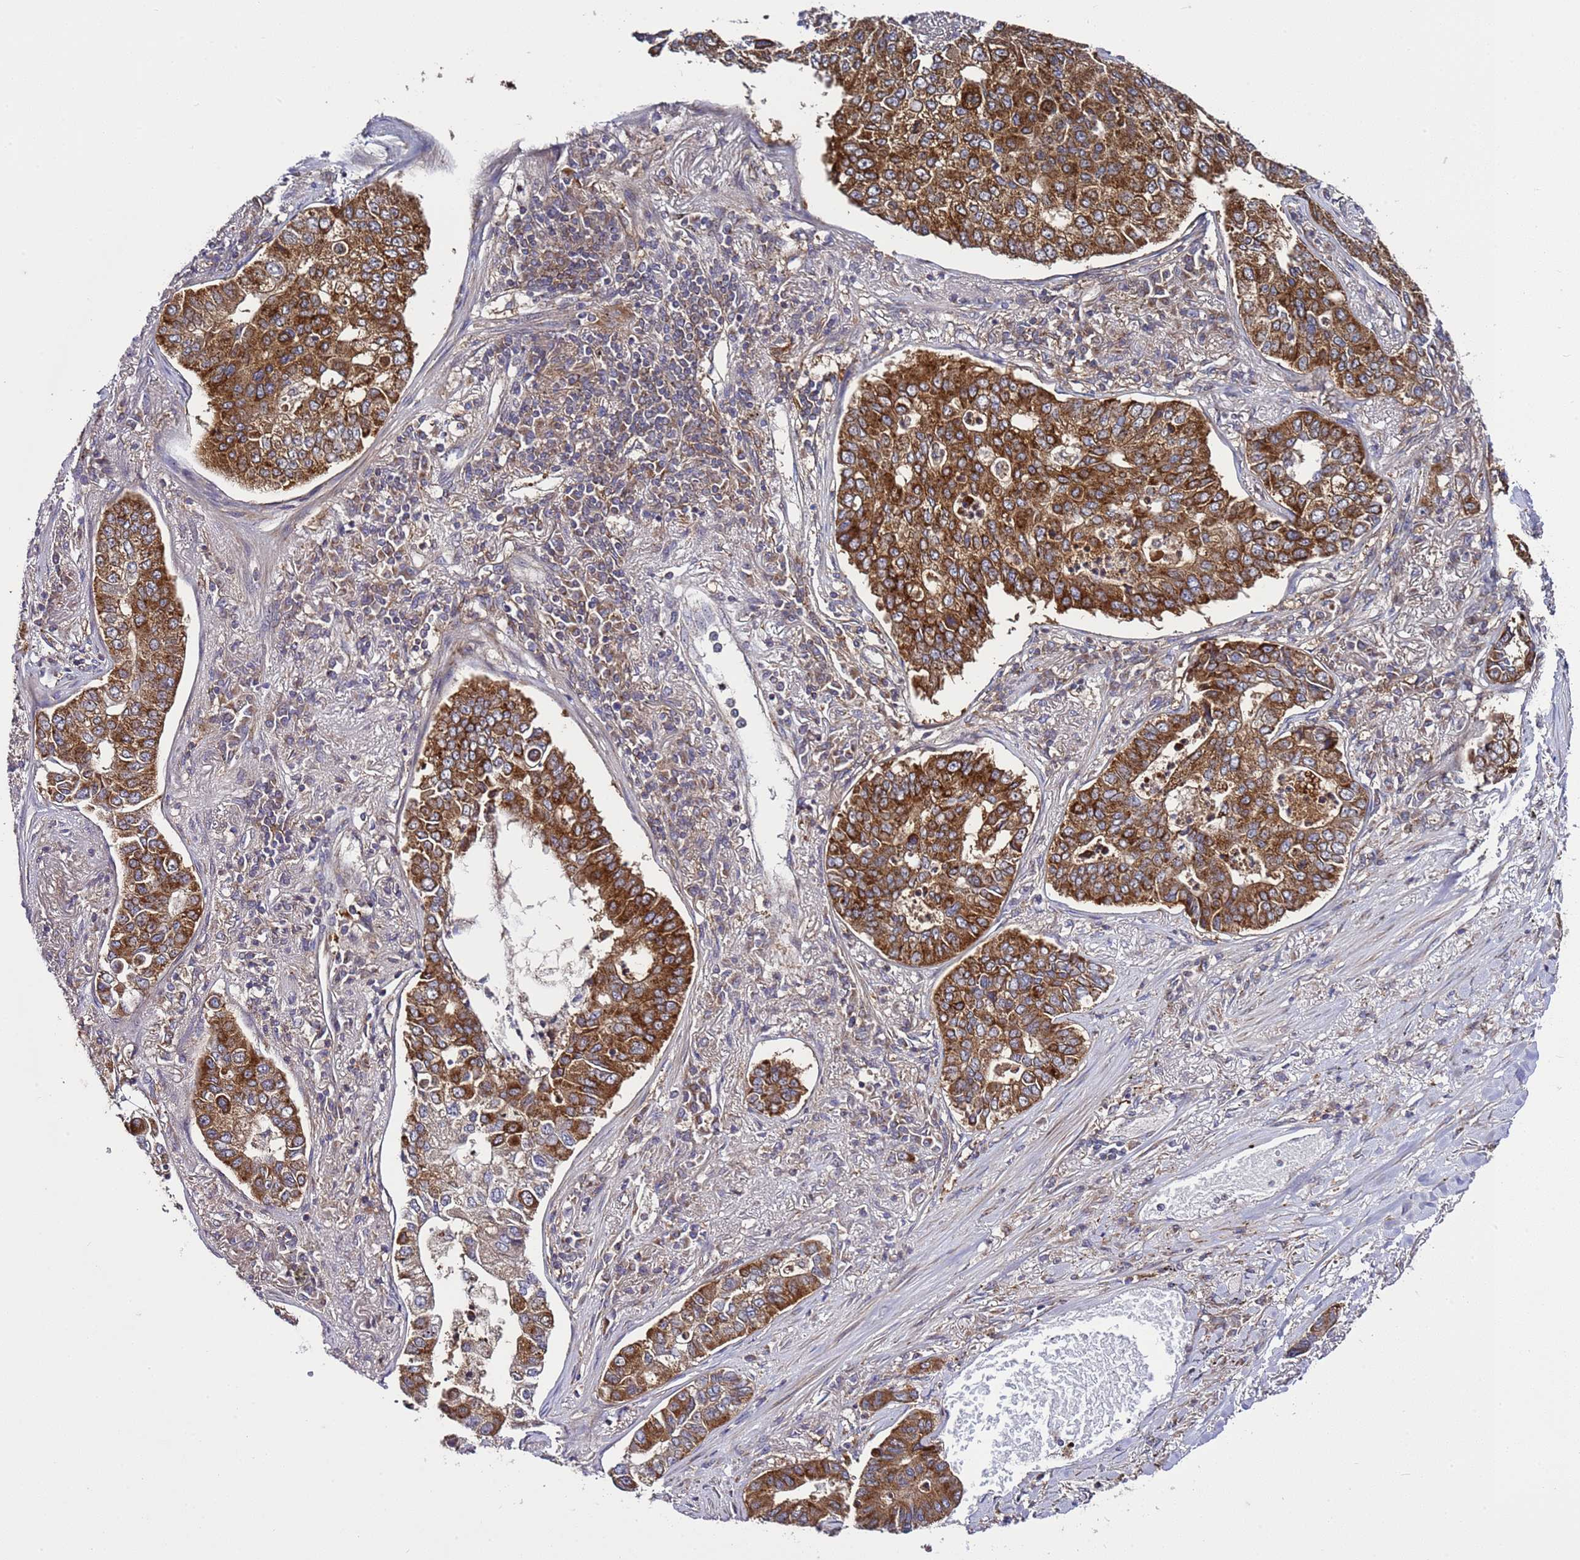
{"staining": {"intensity": "strong", "quantity": ">75%", "location": "cytoplasmic/membranous"}, "tissue": "lung cancer", "cell_type": "Tumor cells", "image_type": "cancer", "snomed": [{"axis": "morphology", "description": "Adenocarcinoma, NOS"}, {"axis": "topography", "description": "Lung"}], "caption": "A photomicrograph of human lung cancer (adenocarcinoma) stained for a protein exhibits strong cytoplasmic/membranous brown staining in tumor cells. Ihc stains the protein in brown and the nuclei are stained blue.", "gene": "TMEM176B", "patient": {"sex": "male", "age": 49}}